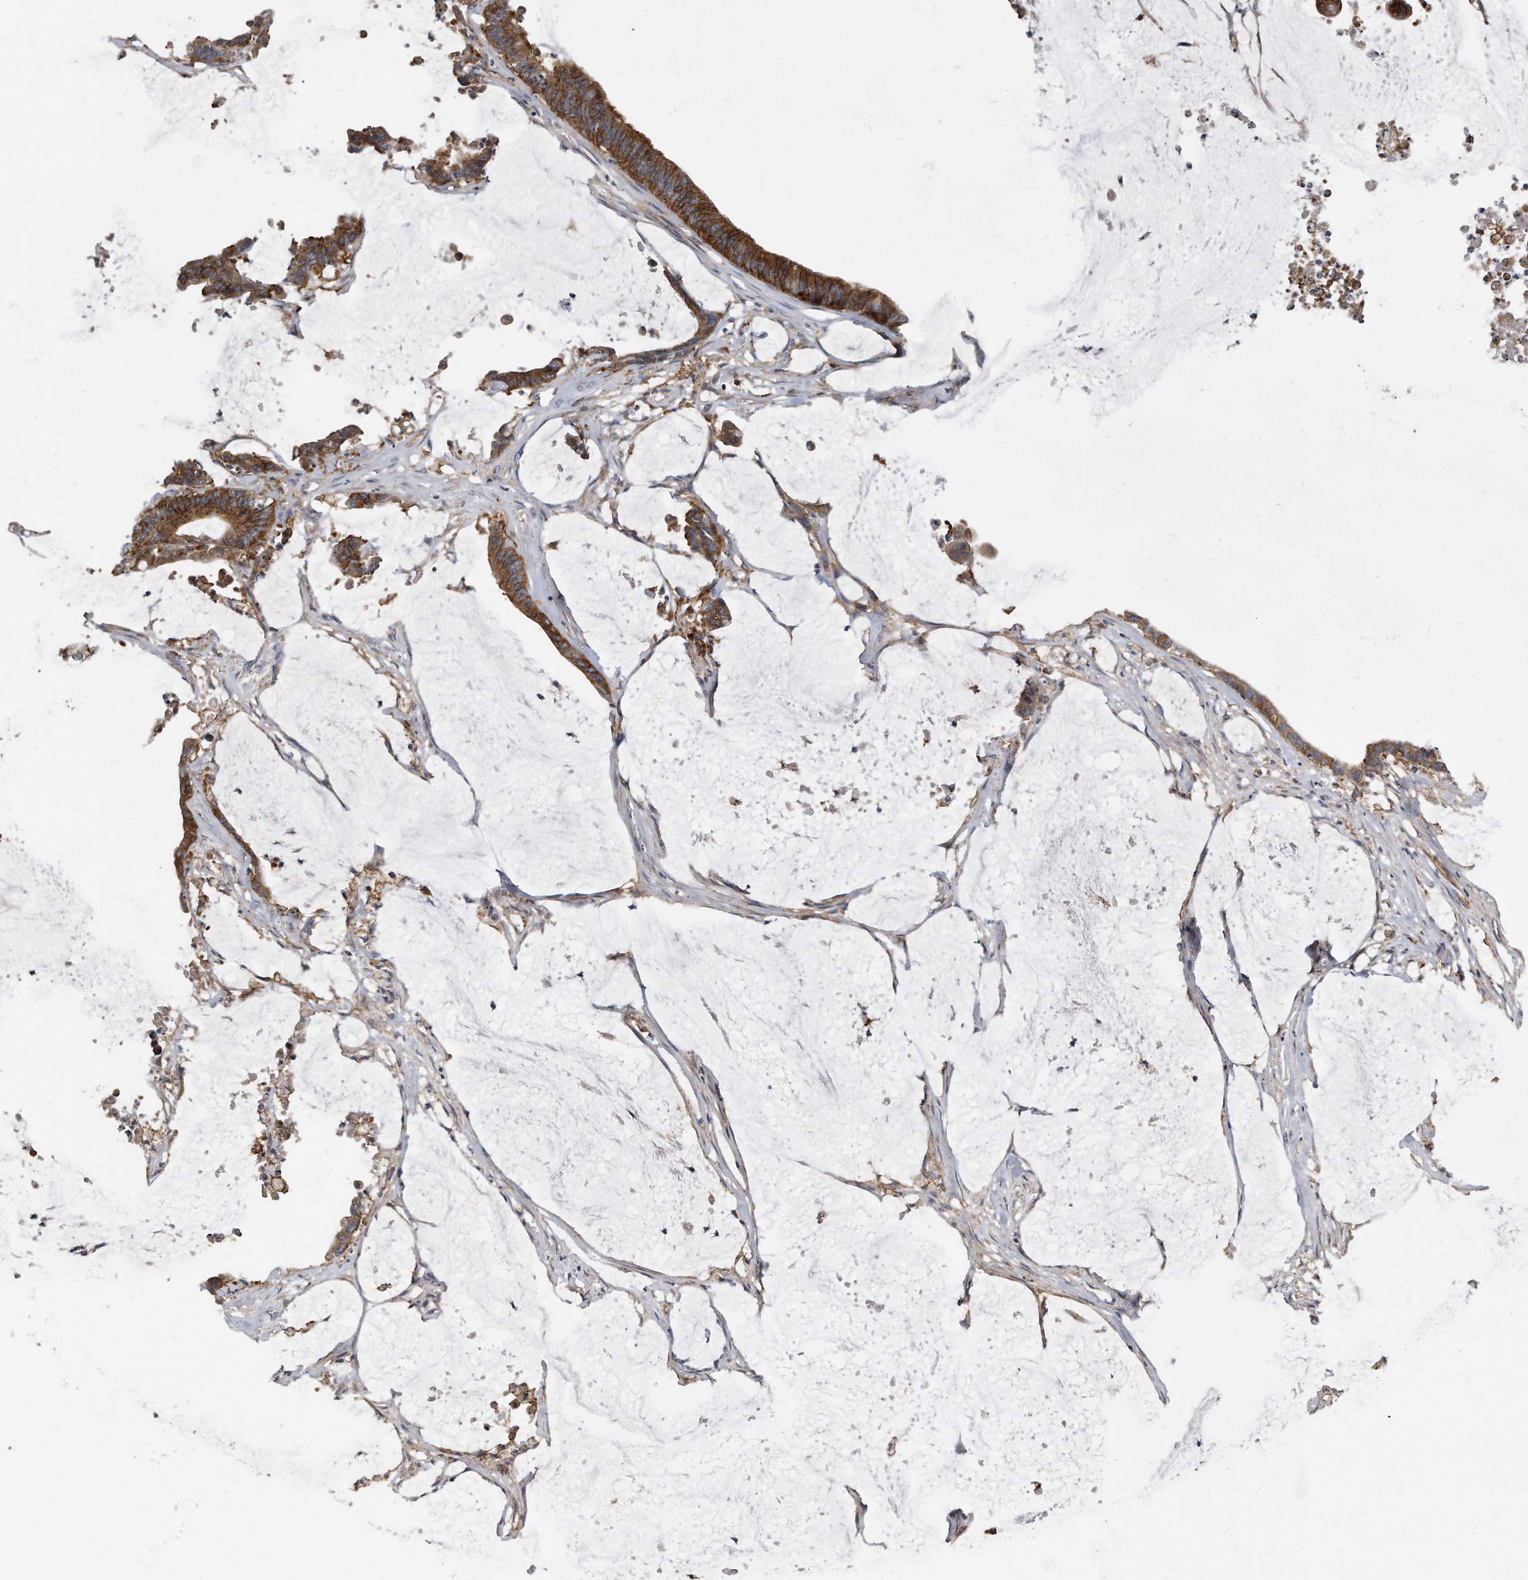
{"staining": {"intensity": "moderate", "quantity": ">75%", "location": "cytoplasmic/membranous"}, "tissue": "colorectal cancer", "cell_type": "Tumor cells", "image_type": "cancer", "snomed": [{"axis": "morphology", "description": "Adenocarcinoma, NOS"}, {"axis": "topography", "description": "Rectum"}], "caption": "Colorectal adenocarcinoma stained for a protein displays moderate cytoplasmic/membranous positivity in tumor cells.", "gene": "ATG5", "patient": {"sex": "female", "age": 66}}